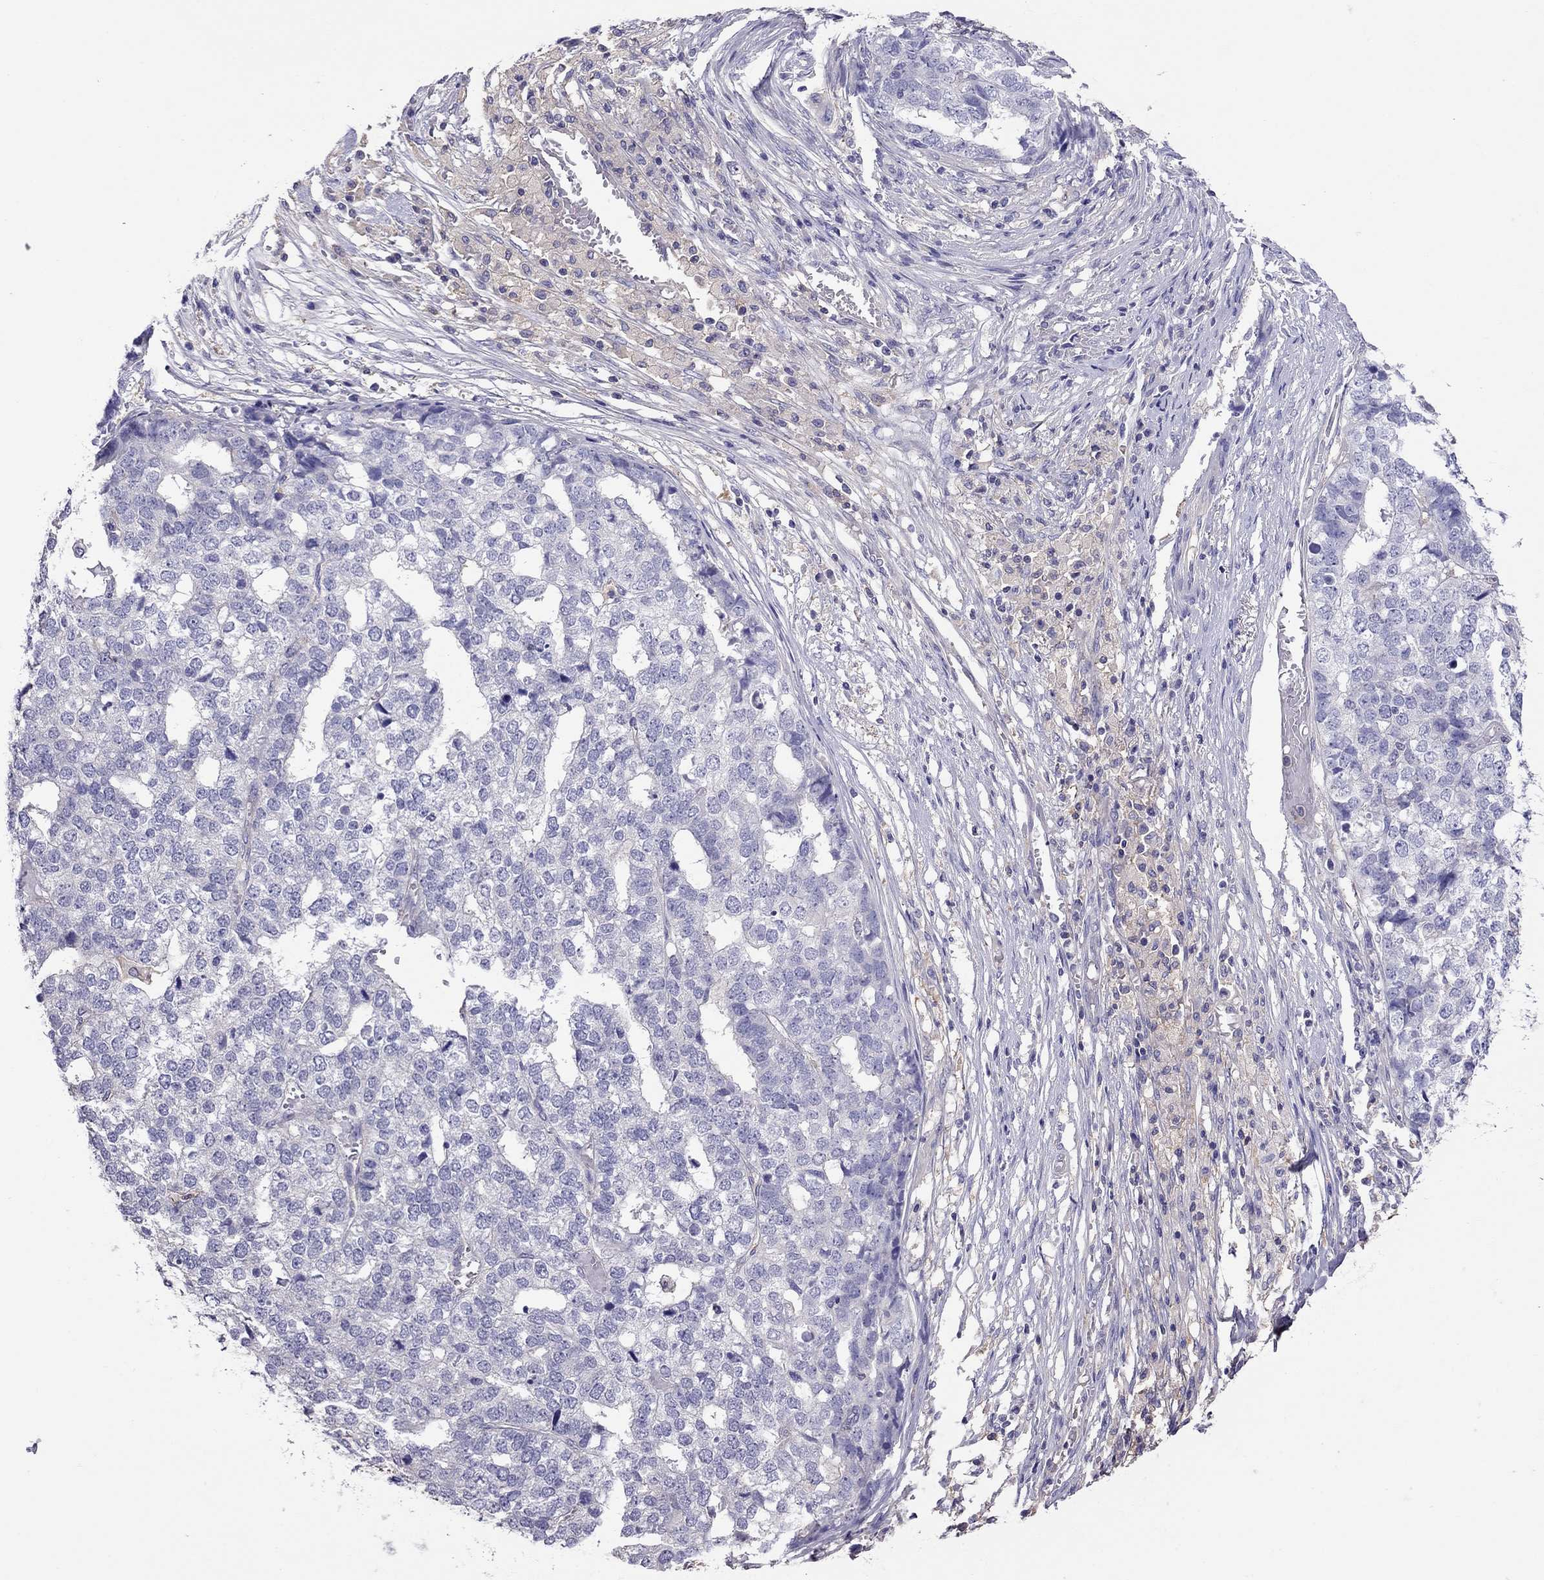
{"staining": {"intensity": "negative", "quantity": "none", "location": "none"}, "tissue": "stomach cancer", "cell_type": "Tumor cells", "image_type": "cancer", "snomed": [{"axis": "morphology", "description": "Adenocarcinoma, NOS"}, {"axis": "topography", "description": "Stomach"}], "caption": "This image is of stomach adenocarcinoma stained with immunohistochemistry (IHC) to label a protein in brown with the nuclei are counter-stained blue. There is no expression in tumor cells. (DAB (3,3'-diaminobenzidine) immunohistochemistry visualized using brightfield microscopy, high magnification).", "gene": "TEX22", "patient": {"sex": "male", "age": 69}}